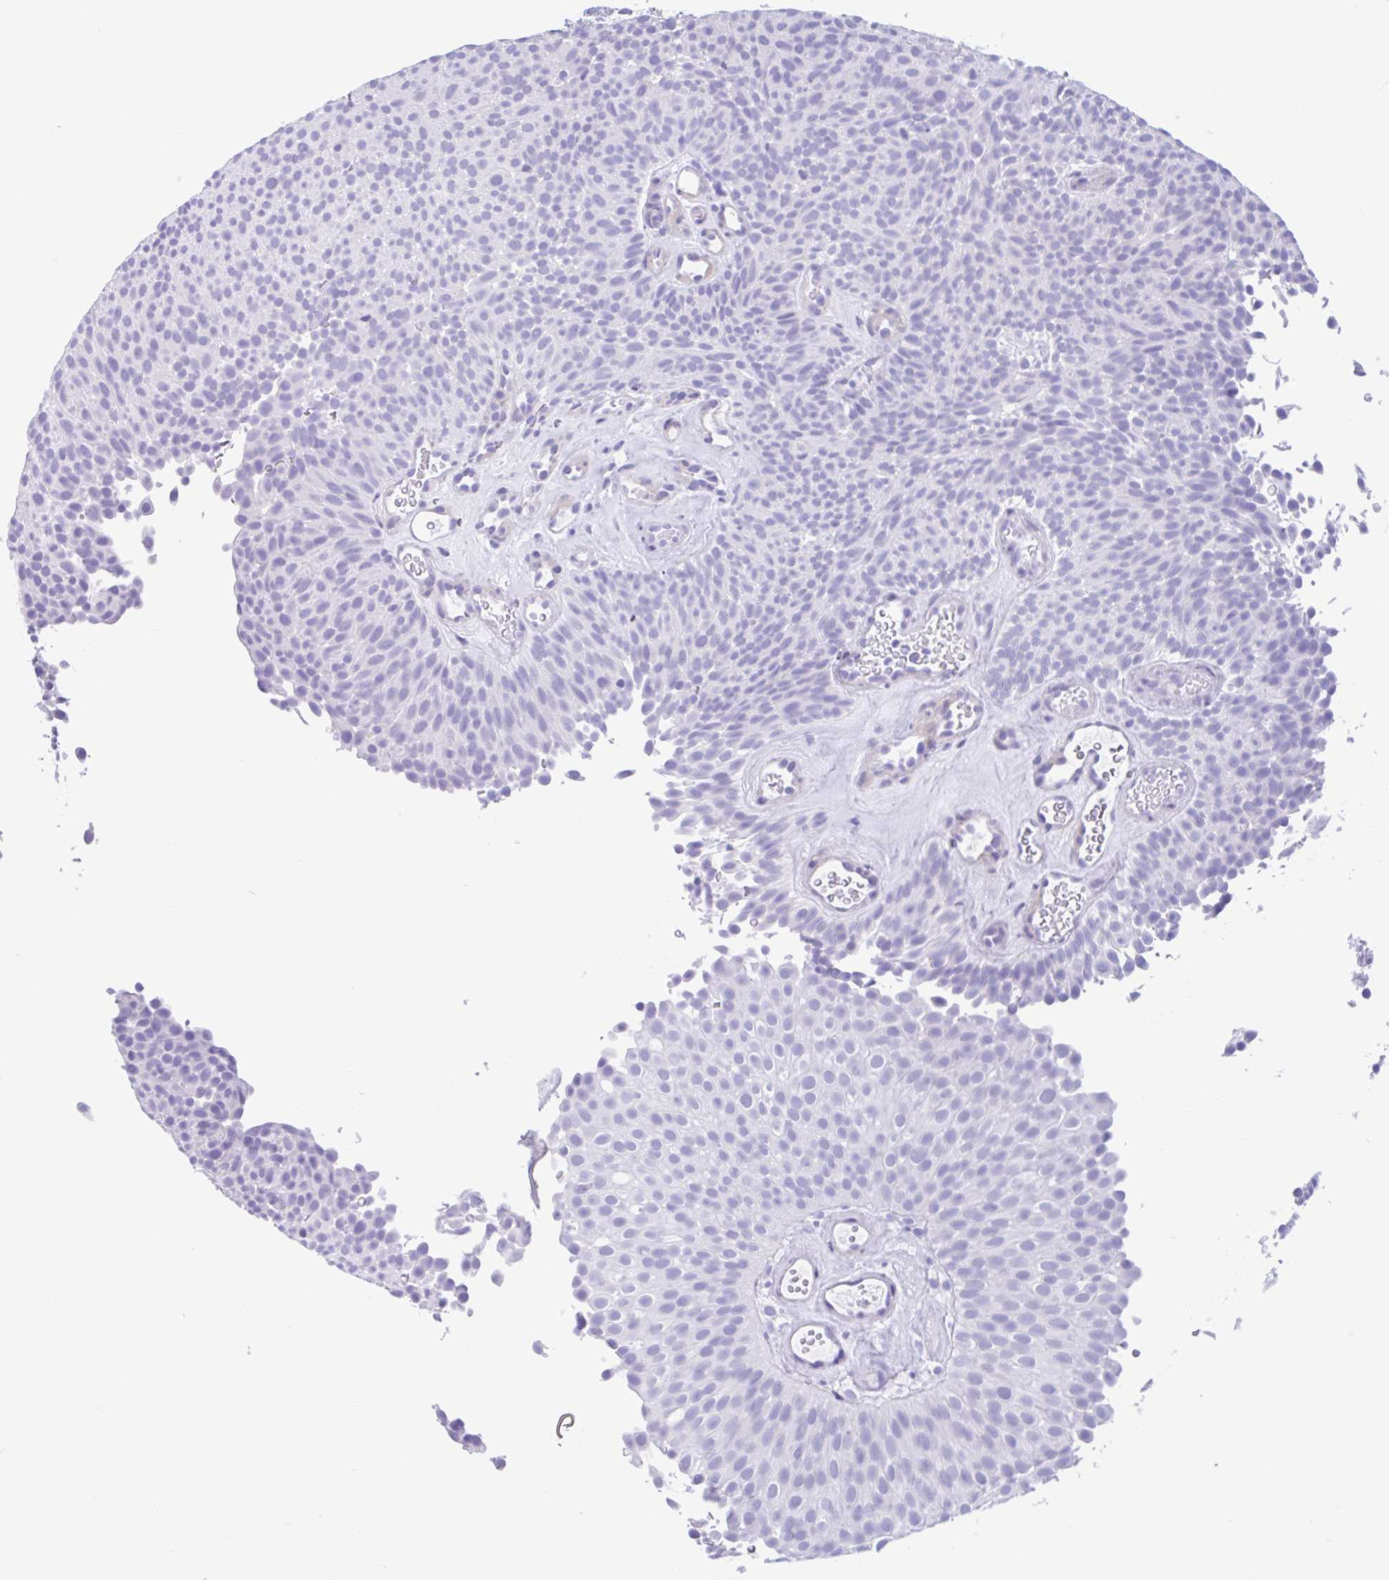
{"staining": {"intensity": "negative", "quantity": "none", "location": "none"}, "tissue": "urothelial cancer", "cell_type": "Tumor cells", "image_type": "cancer", "snomed": [{"axis": "morphology", "description": "Urothelial carcinoma, Low grade"}, {"axis": "topography", "description": "Urinary bladder"}], "caption": "A high-resolution histopathology image shows immunohistochemistry (IHC) staining of urothelial cancer, which shows no significant positivity in tumor cells. (DAB (3,3'-diaminobenzidine) immunohistochemistry (IHC), high magnification).", "gene": "IAPP", "patient": {"sex": "male", "age": 78}}